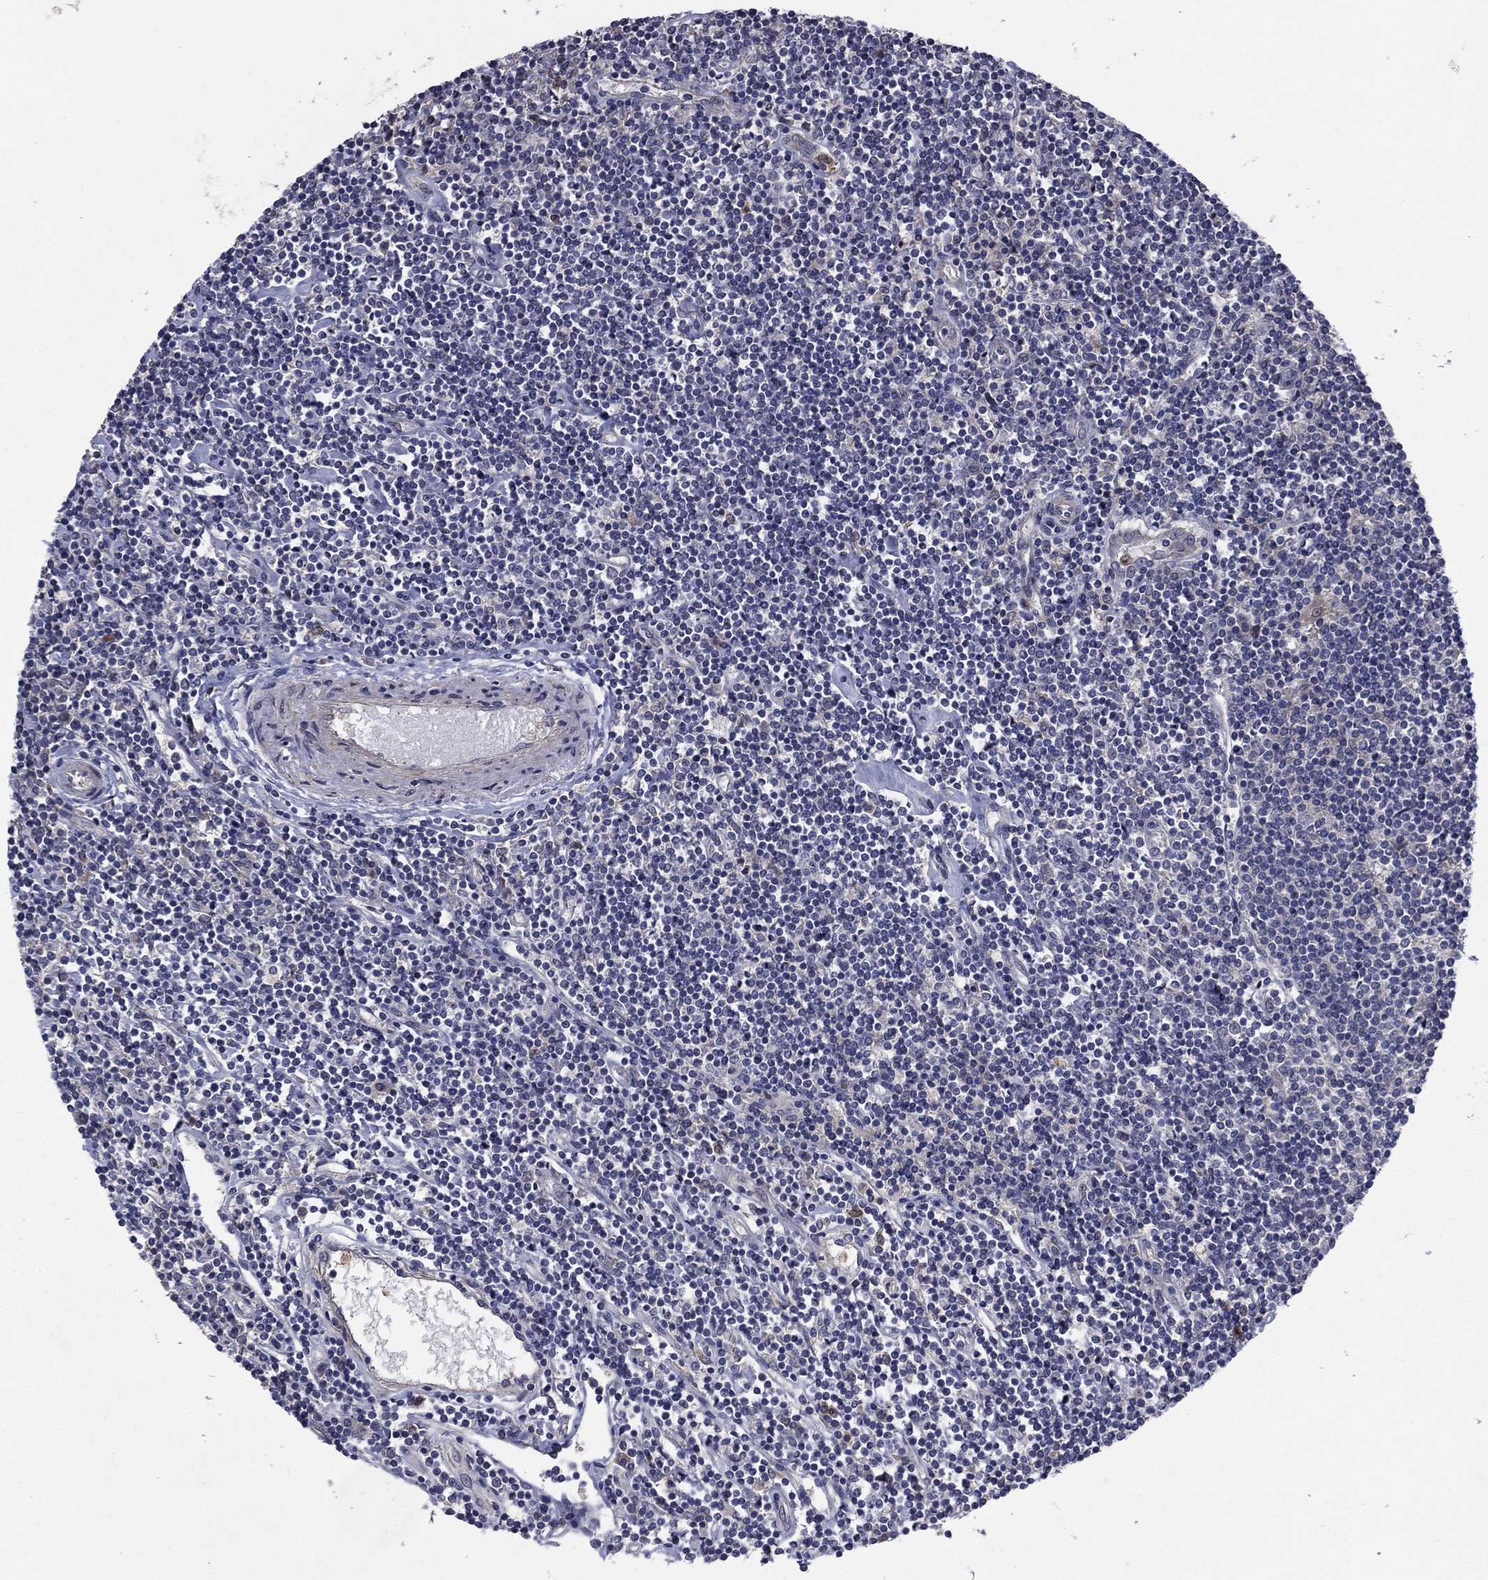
{"staining": {"intensity": "negative", "quantity": "none", "location": "none"}, "tissue": "lymphoma", "cell_type": "Tumor cells", "image_type": "cancer", "snomed": [{"axis": "morphology", "description": "Hodgkin's disease, NOS"}, {"axis": "topography", "description": "Lymph node"}], "caption": "Immunohistochemical staining of human Hodgkin's disease demonstrates no significant staining in tumor cells. (DAB immunohistochemistry (IHC) visualized using brightfield microscopy, high magnification).", "gene": "MSRB1", "patient": {"sex": "male", "age": 40}}